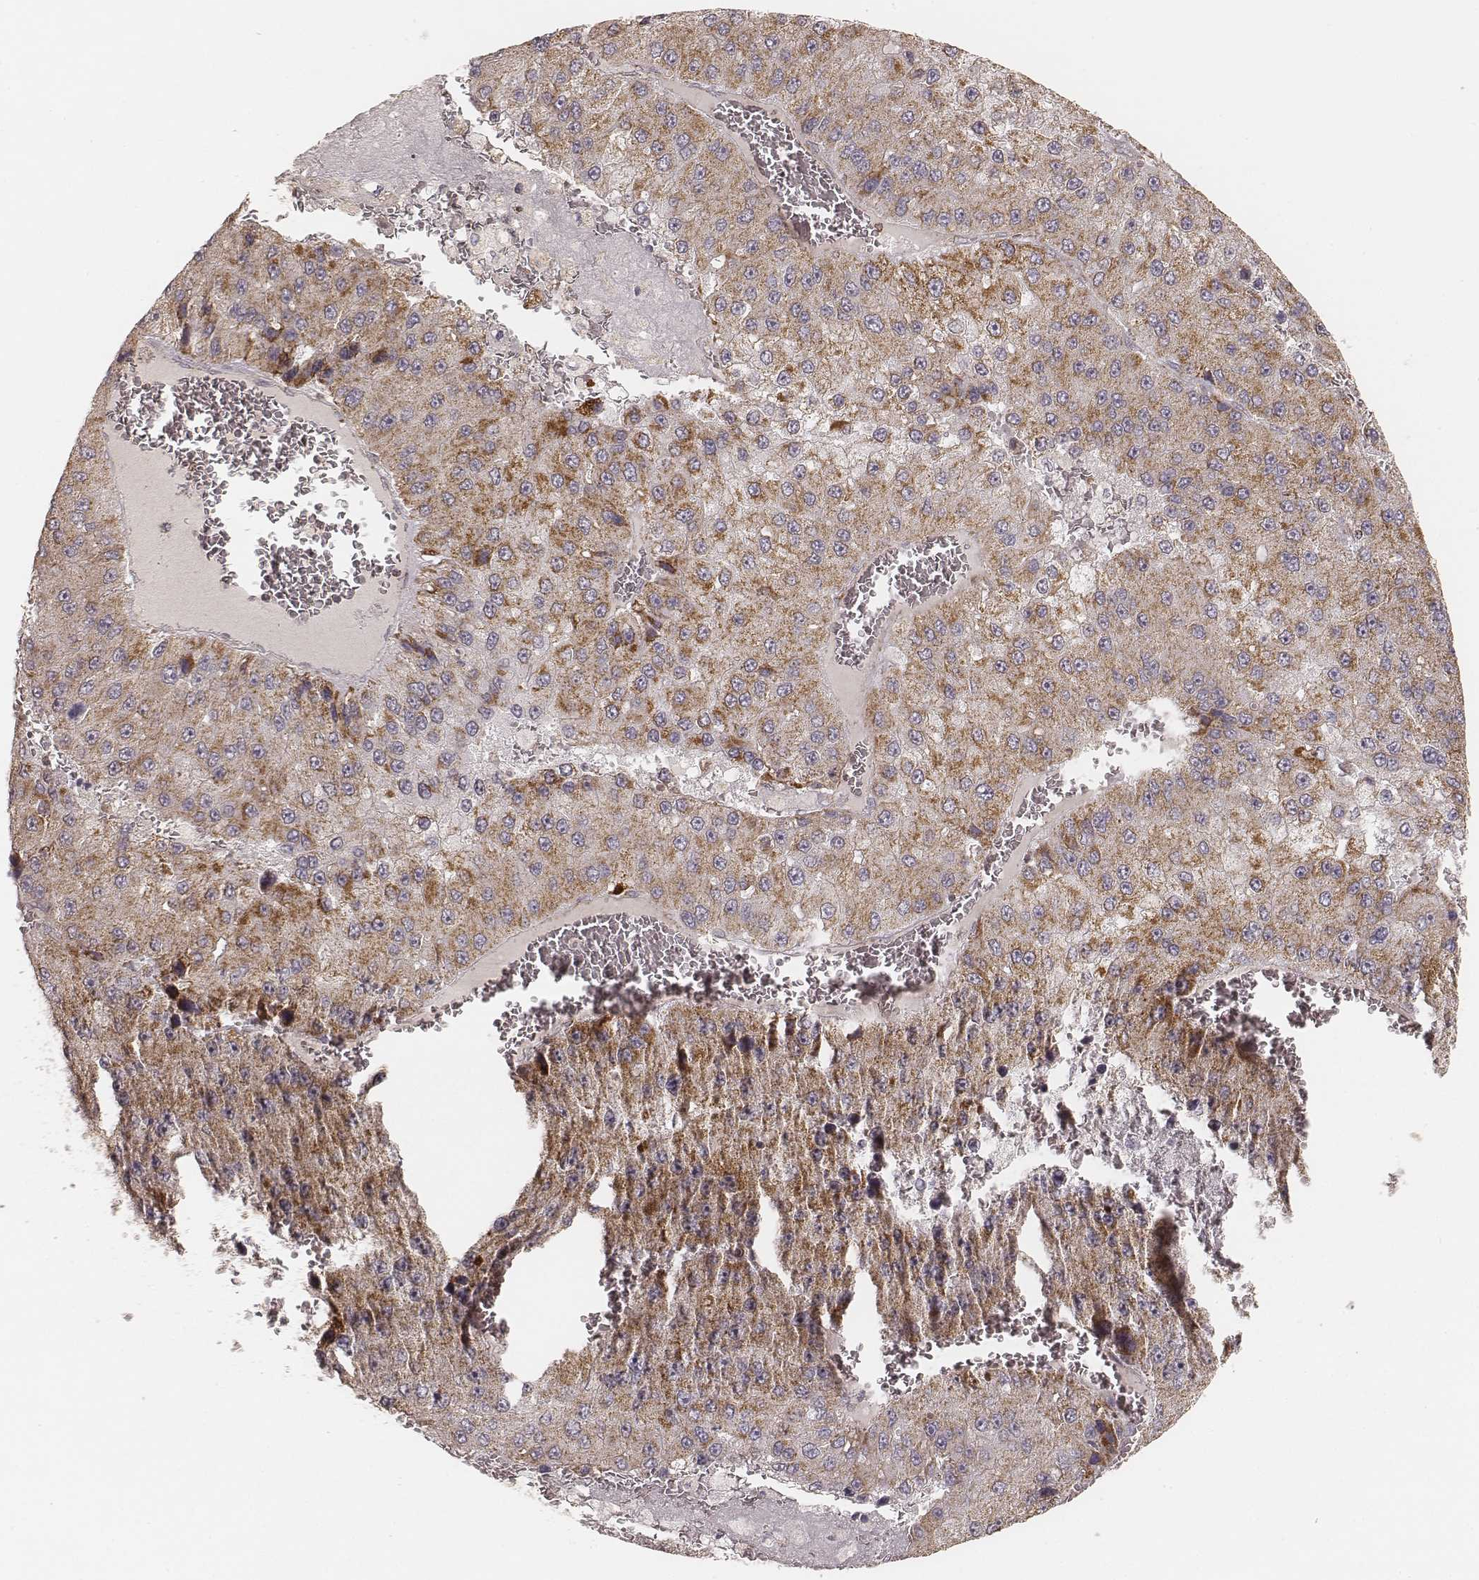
{"staining": {"intensity": "moderate", "quantity": ">75%", "location": "cytoplasmic/membranous"}, "tissue": "liver cancer", "cell_type": "Tumor cells", "image_type": "cancer", "snomed": [{"axis": "morphology", "description": "Carcinoma, Hepatocellular, NOS"}, {"axis": "topography", "description": "Liver"}], "caption": "Moderate cytoplasmic/membranous protein expression is present in about >75% of tumor cells in hepatocellular carcinoma (liver).", "gene": "CS", "patient": {"sex": "female", "age": 73}}